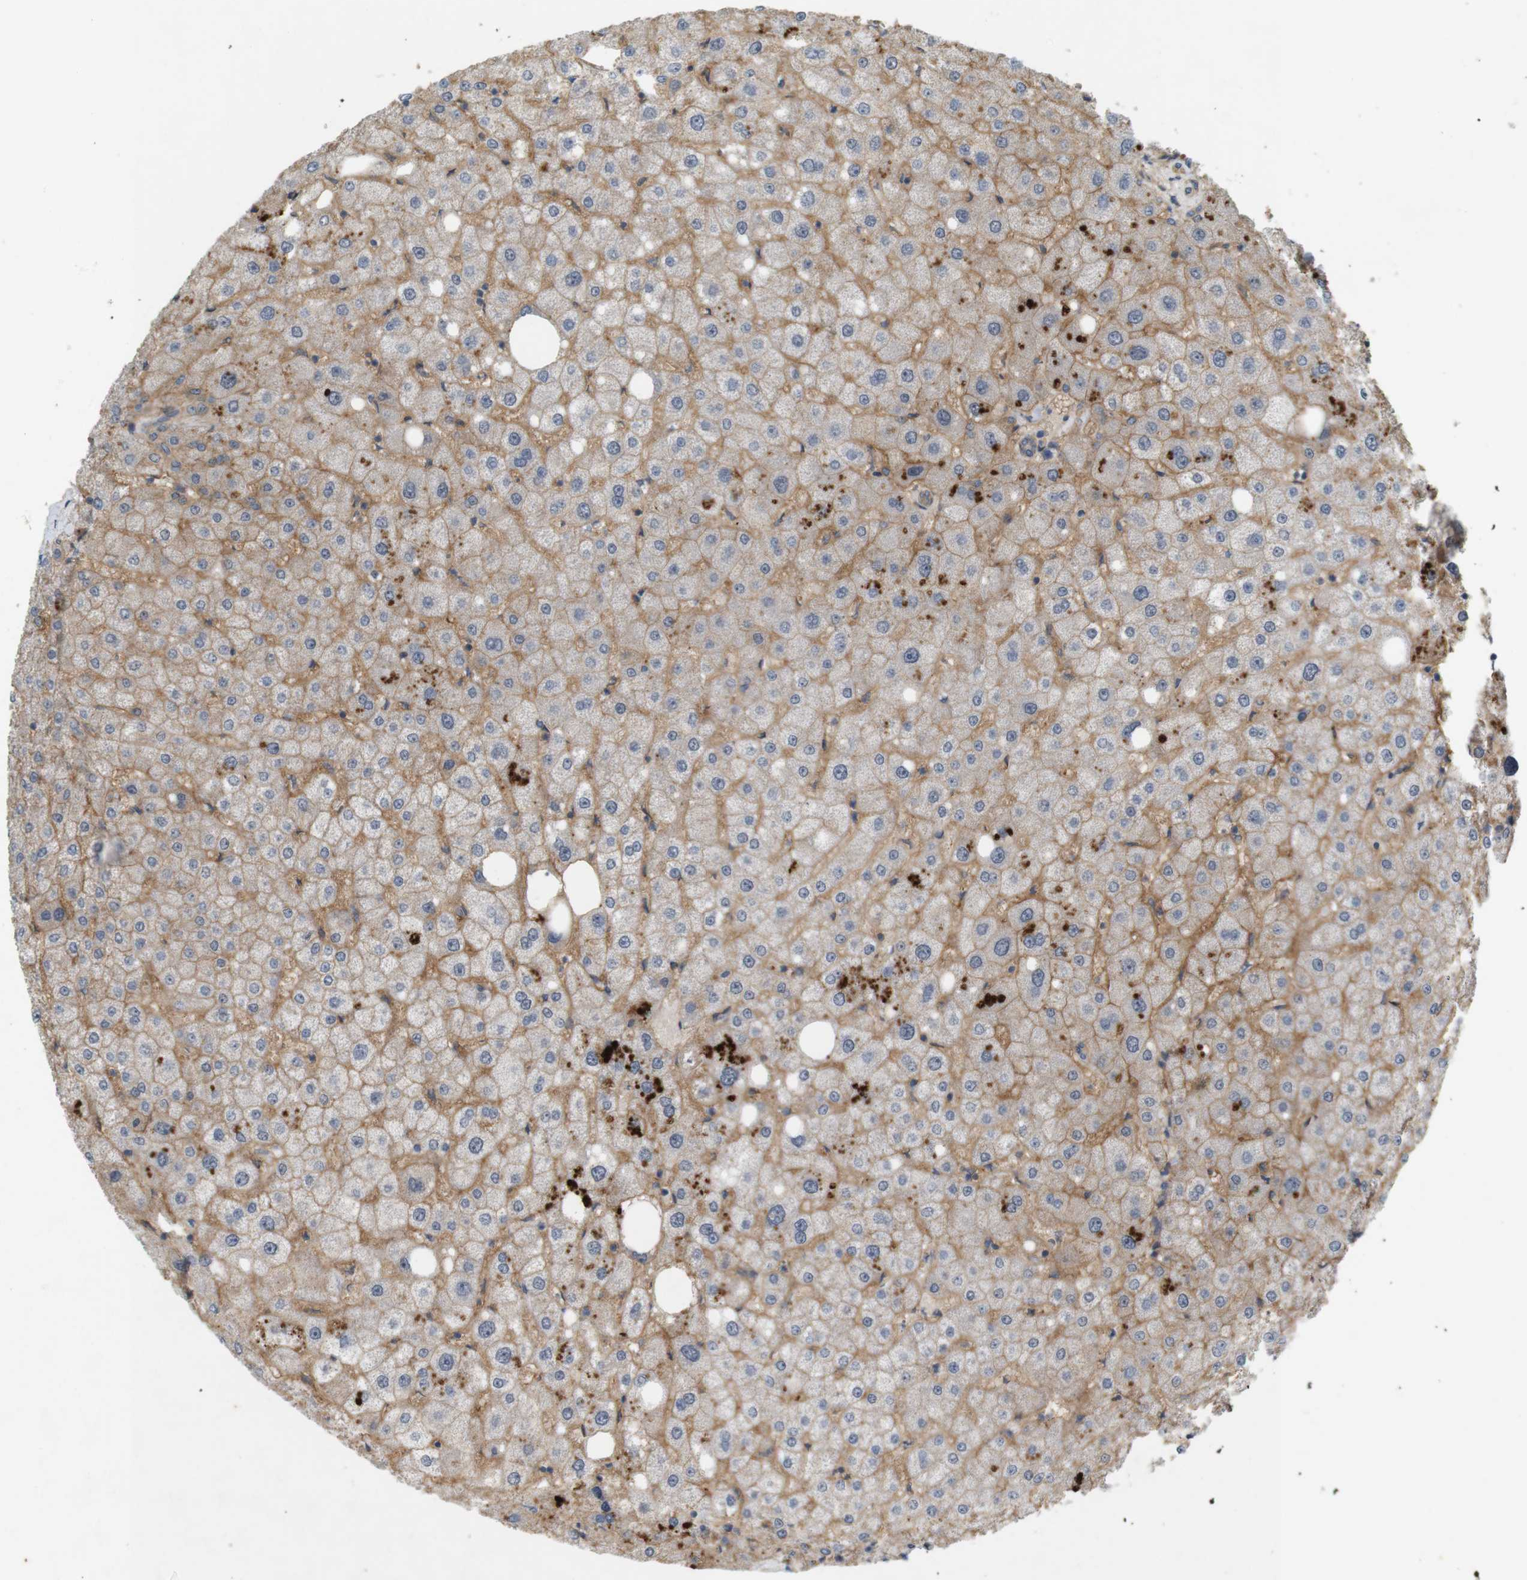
{"staining": {"intensity": "weak", "quantity": ">75%", "location": "cytoplasmic/membranous"}, "tissue": "liver", "cell_type": "Cholangiocytes", "image_type": "normal", "snomed": [{"axis": "morphology", "description": "Normal tissue, NOS"}, {"axis": "topography", "description": "Liver"}], "caption": "Protein staining by immunohistochemistry reveals weak cytoplasmic/membranous staining in about >75% of cholangiocytes in benign liver.", "gene": "PVR", "patient": {"sex": "male", "age": 73}}